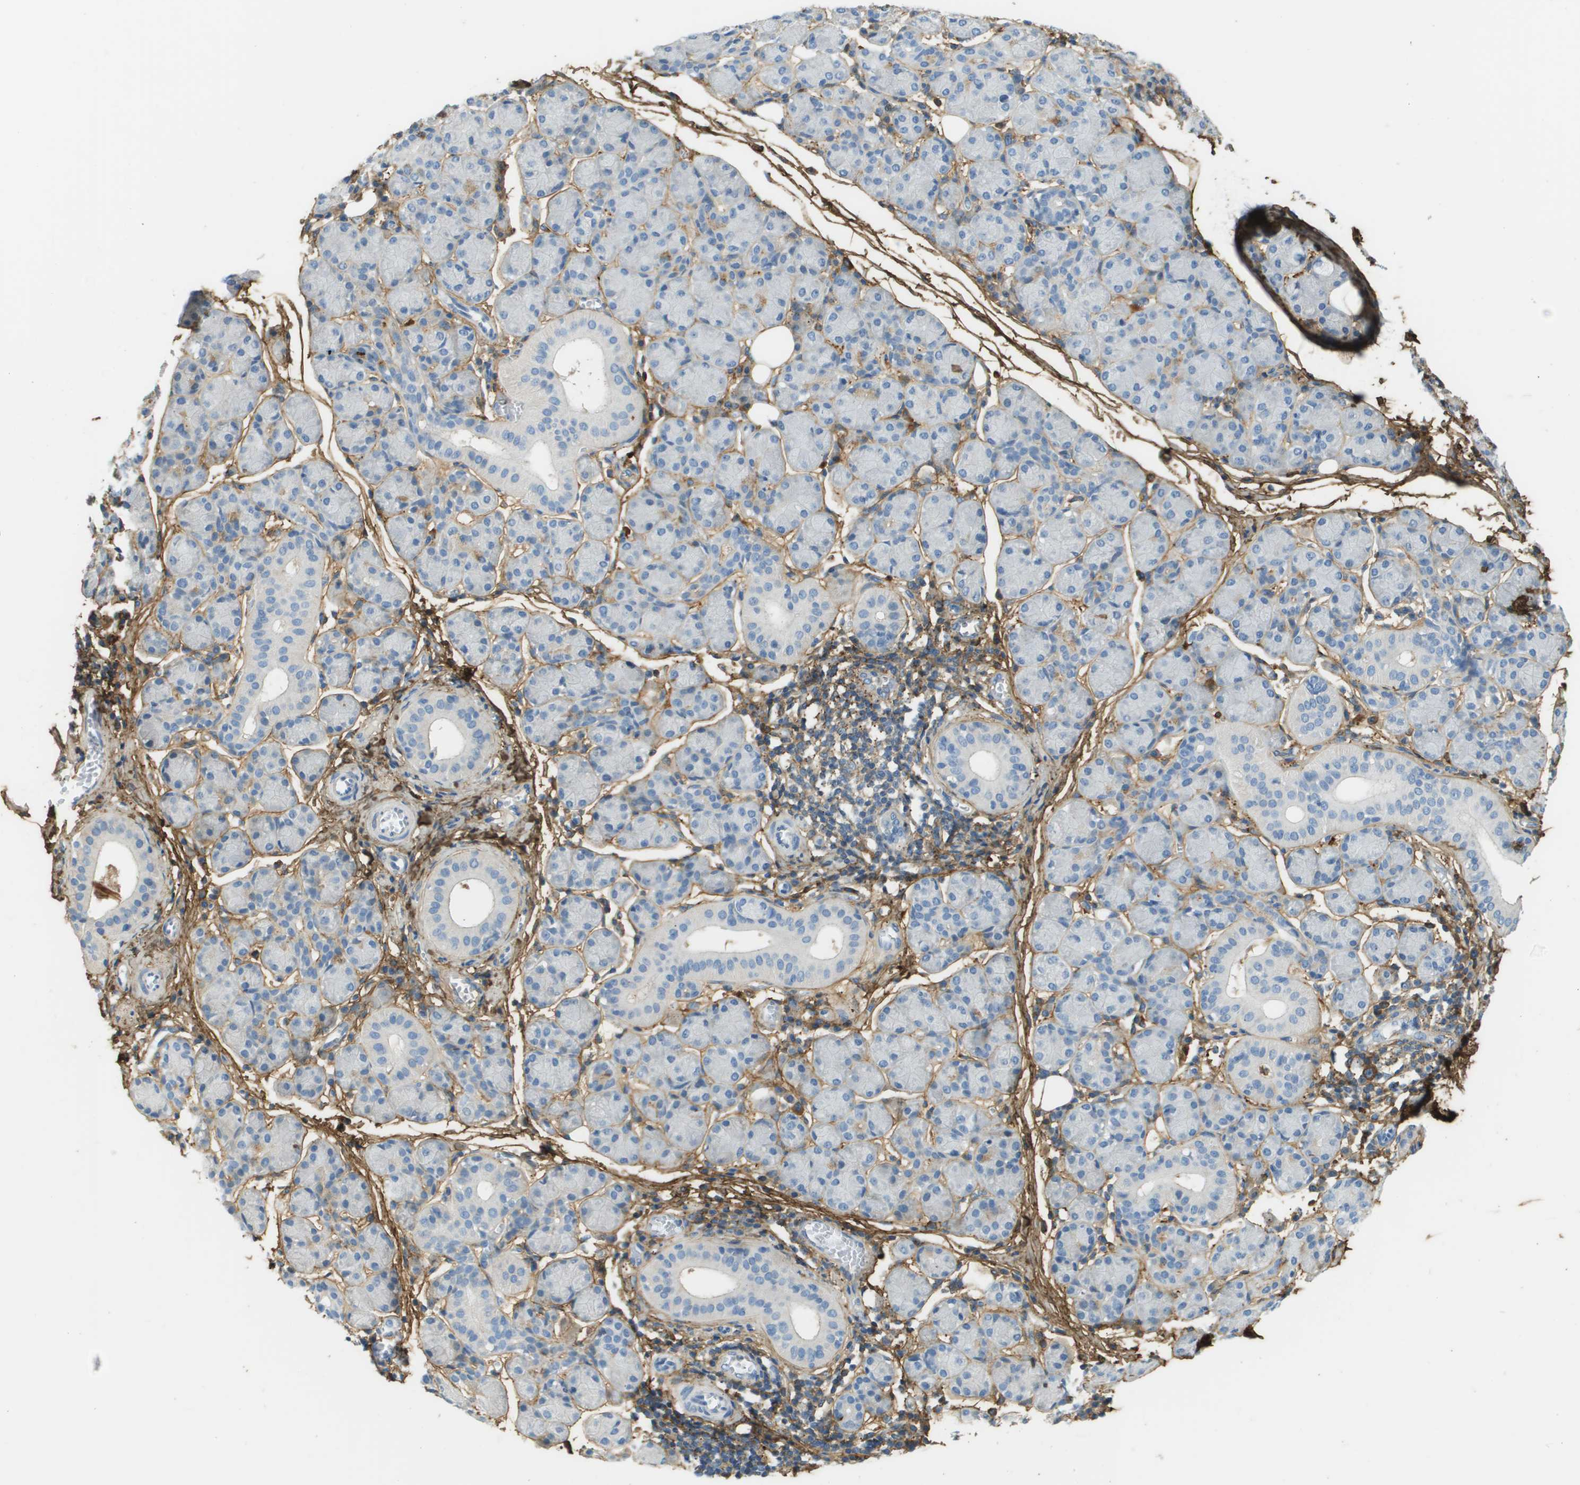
{"staining": {"intensity": "negative", "quantity": "none", "location": "none"}, "tissue": "salivary gland", "cell_type": "Glandular cells", "image_type": "normal", "snomed": [{"axis": "morphology", "description": "Normal tissue, NOS"}, {"axis": "morphology", "description": "Inflammation, NOS"}, {"axis": "topography", "description": "Lymph node"}, {"axis": "topography", "description": "Salivary gland"}], "caption": "An image of human salivary gland is negative for staining in glandular cells. (DAB (3,3'-diaminobenzidine) immunohistochemistry, high magnification).", "gene": "DCN", "patient": {"sex": "male", "age": 3}}